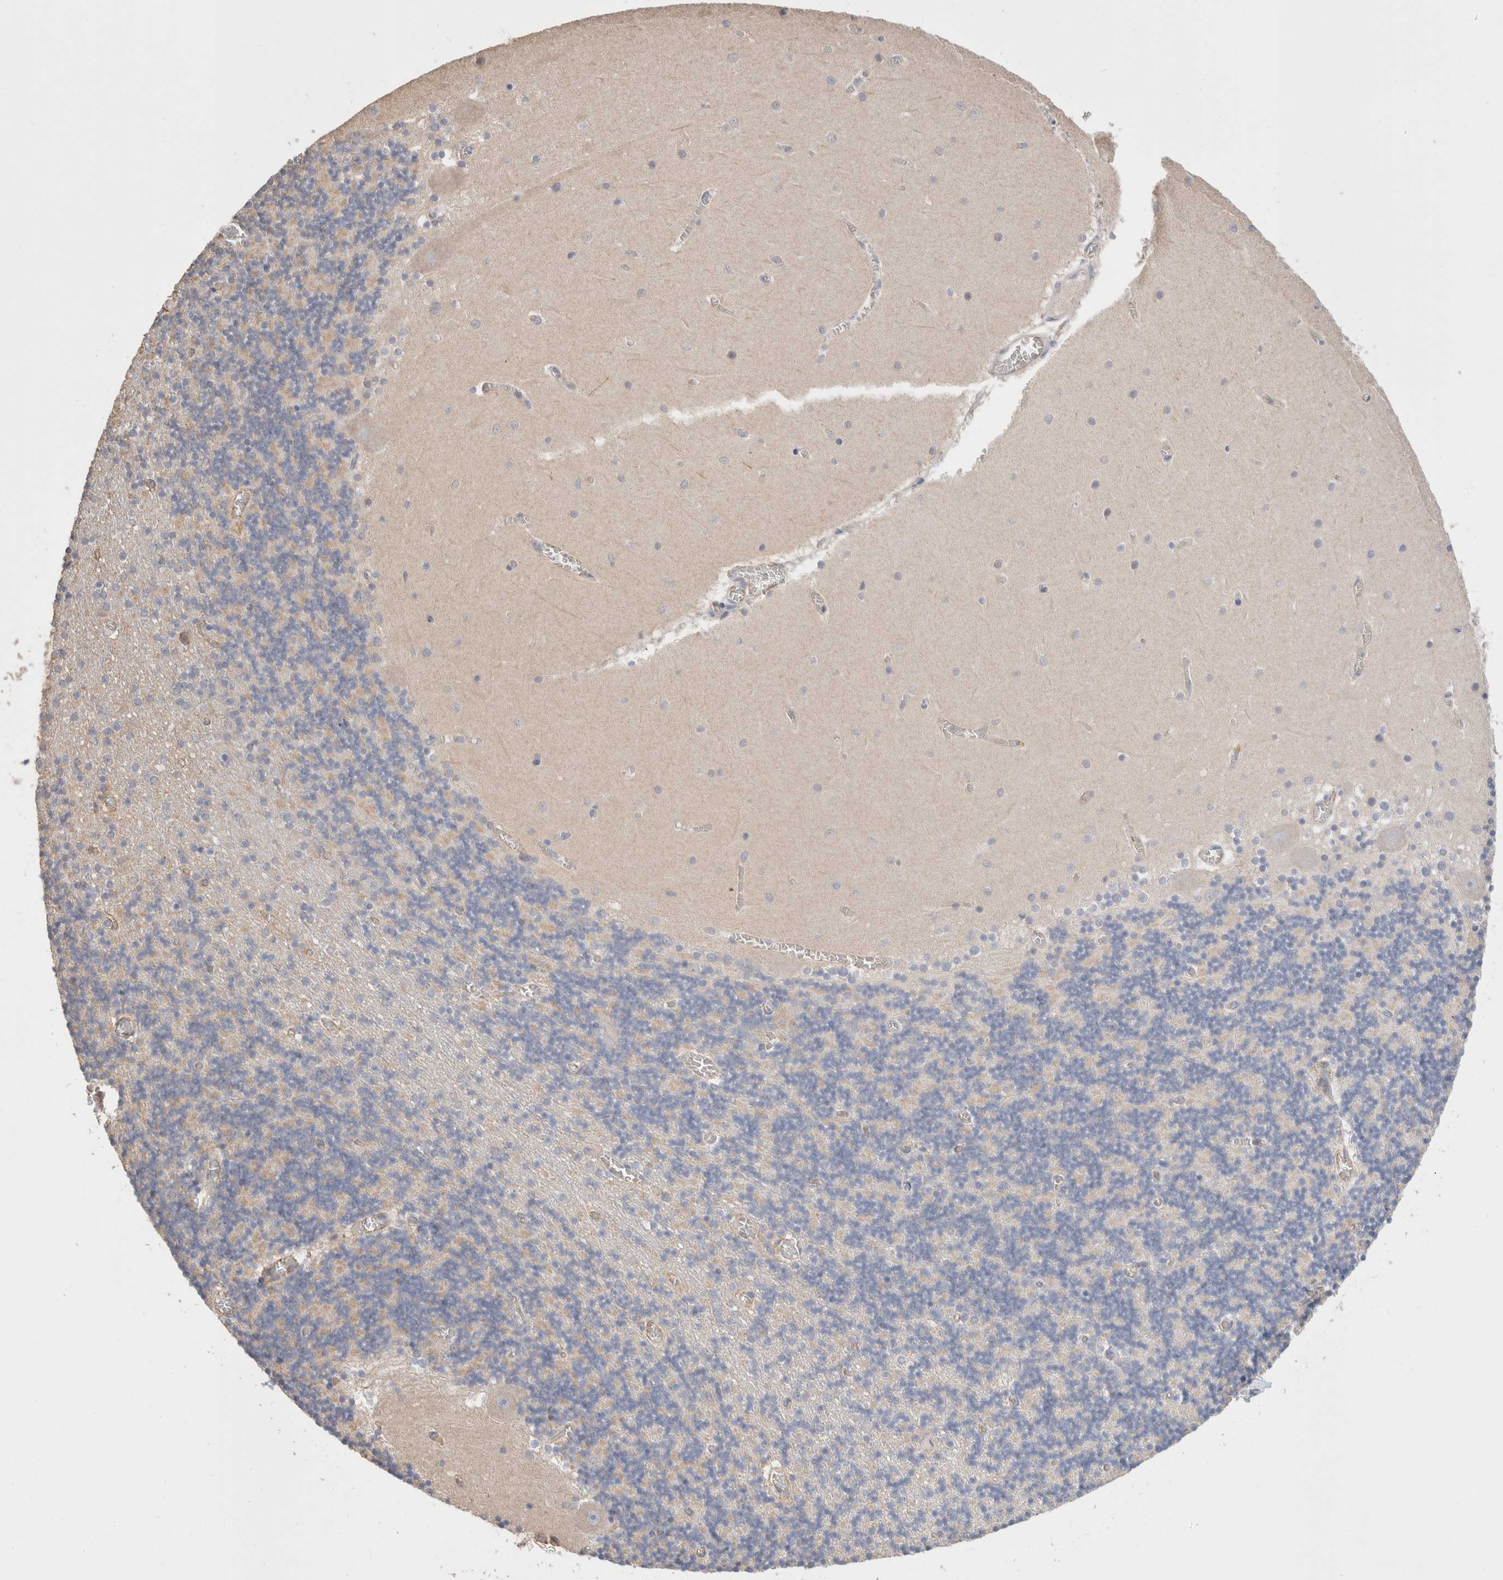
{"staining": {"intensity": "weak", "quantity": "<25%", "location": "cytoplasmic/membranous"}, "tissue": "cerebellum", "cell_type": "Cells in granular layer", "image_type": "normal", "snomed": [{"axis": "morphology", "description": "Normal tissue, NOS"}, {"axis": "topography", "description": "Cerebellum"}], "caption": "Immunohistochemical staining of normal cerebellum reveals no significant staining in cells in granular layer.", "gene": "CFAP418", "patient": {"sex": "female", "age": 28}}